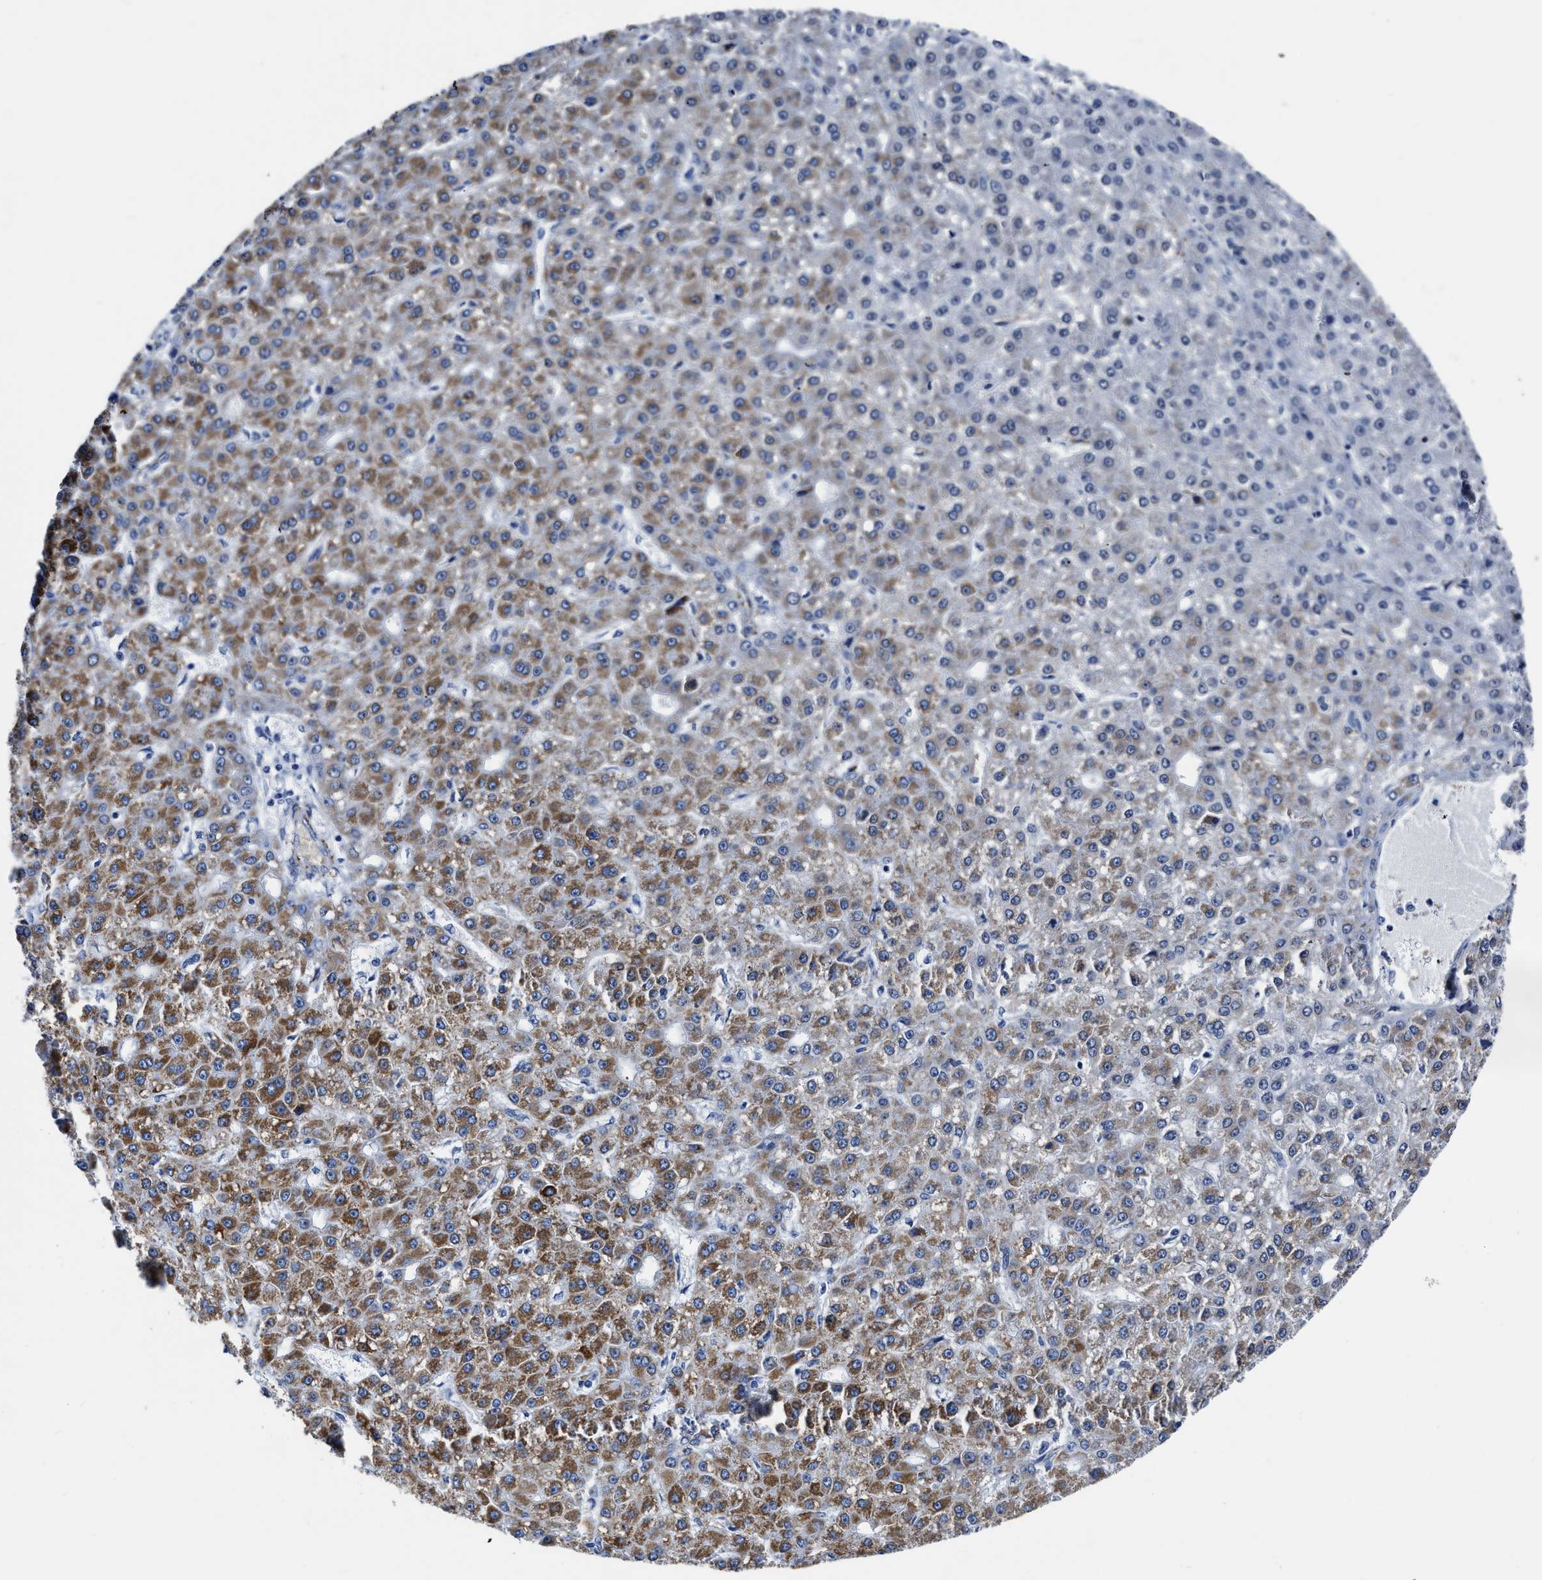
{"staining": {"intensity": "moderate", "quantity": "25%-75%", "location": "cytoplasmic/membranous"}, "tissue": "liver cancer", "cell_type": "Tumor cells", "image_type": "cancer", "snomed": [{"axis": "morphology", "description": "Carcinoma, Hepatocellular, NOS"}, {"axis": "topography", "description": "Liver"}], "caption": "This is an image of immunohistochemistry staining of liver cancer (hepatocellular carcinoma), which shows moderate expression in the cytoplasmic/membranous of tumor cells.", "gene": "KCNMB3", "patient": {"sex": "male", "age": 67}}